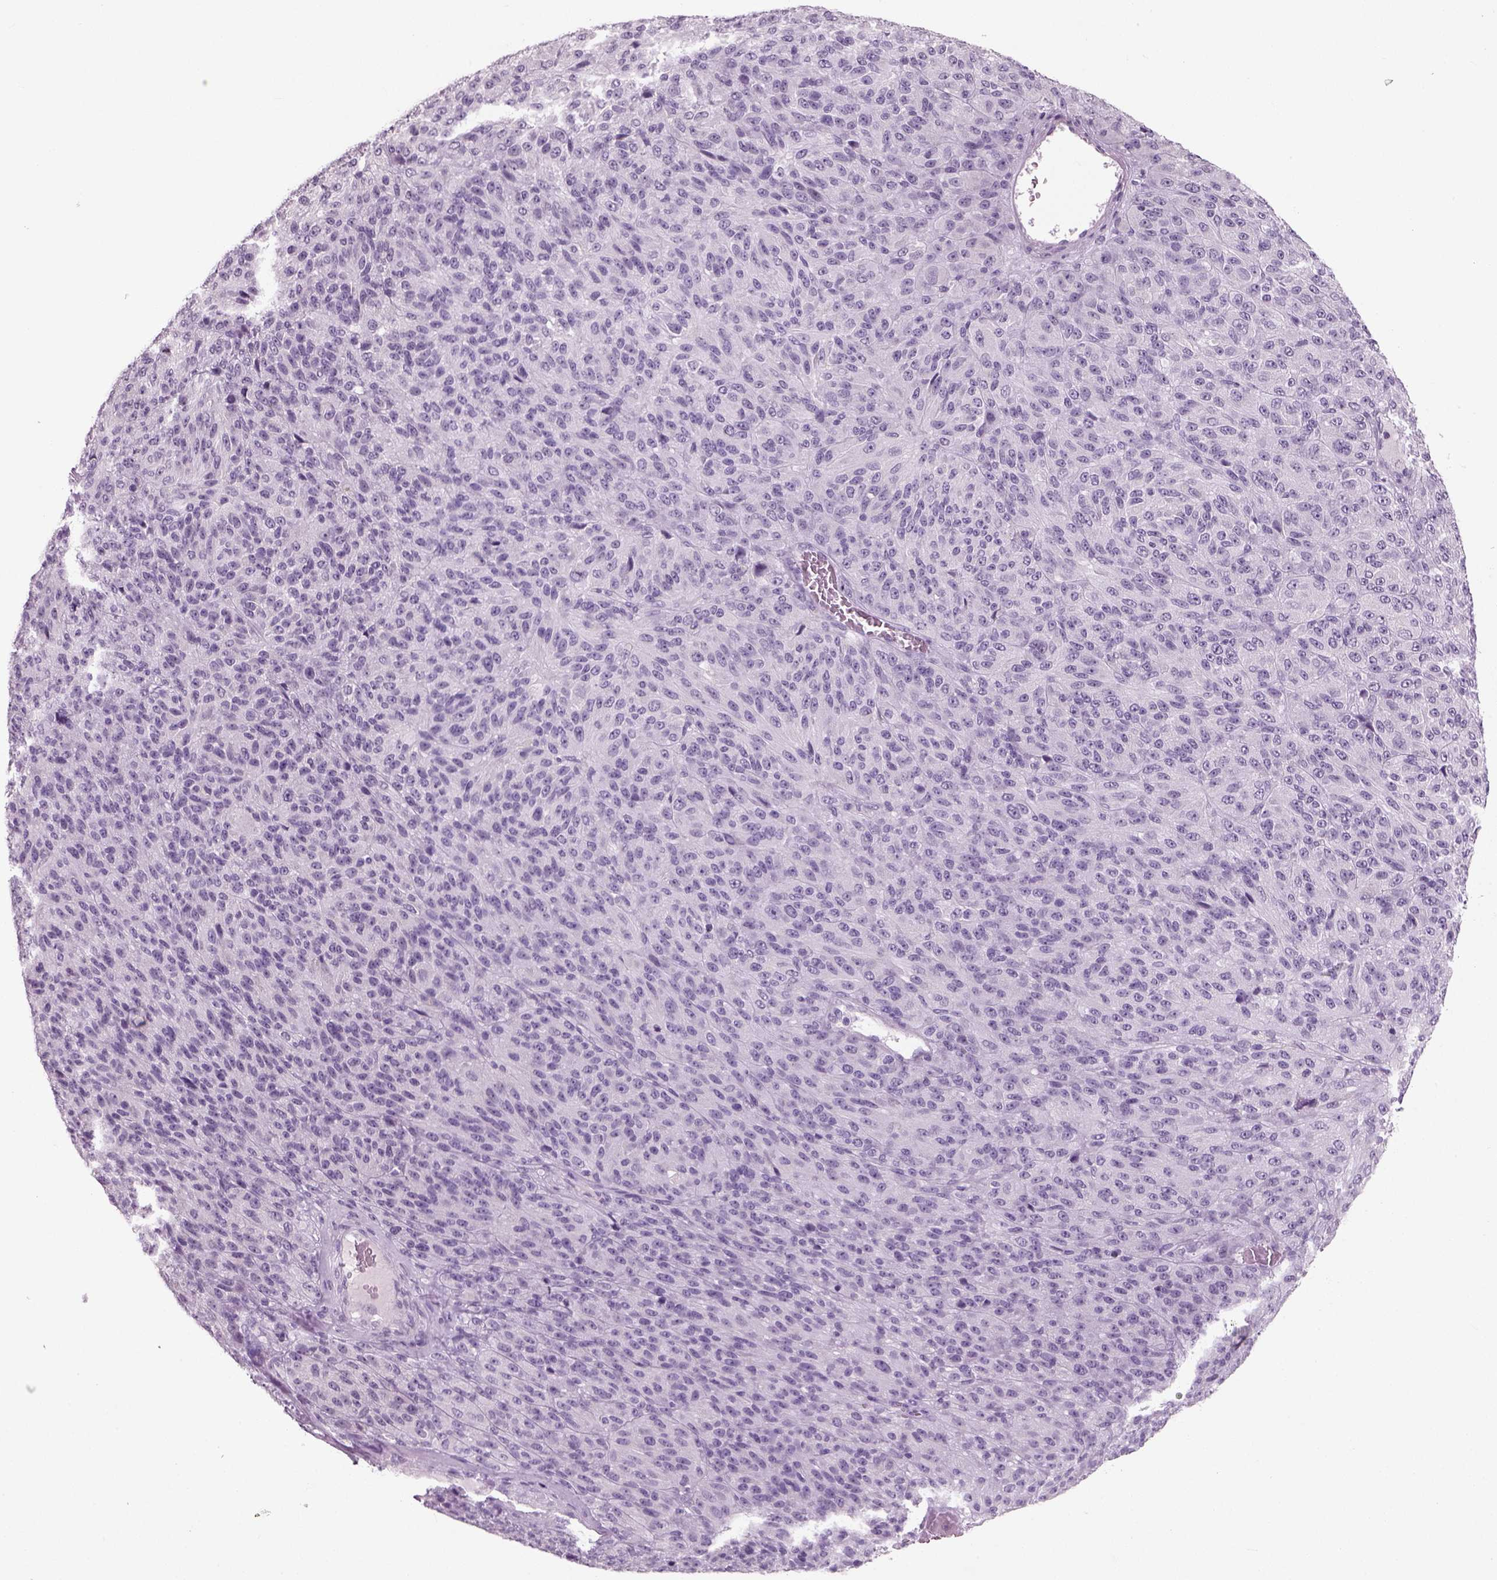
{"staining": {"intensity": "negative", "quantity": "none", "location": "none"}, "tissue": "melanoma", "cell_type": "Tumor cells", "image_type": "cancer", "snomed": [{"axis": "morphology", "description": "Malignant melanoma, Metastatic site"}, {"axis": "topography", "description": "Brain"}], "caption": "An image of malignant melanoma (metastatic site) stained for a protein reveals no brown staining in tumor cells.", "gene": "SLC6A2", "patient": {"sex": "female", "age": 56}}